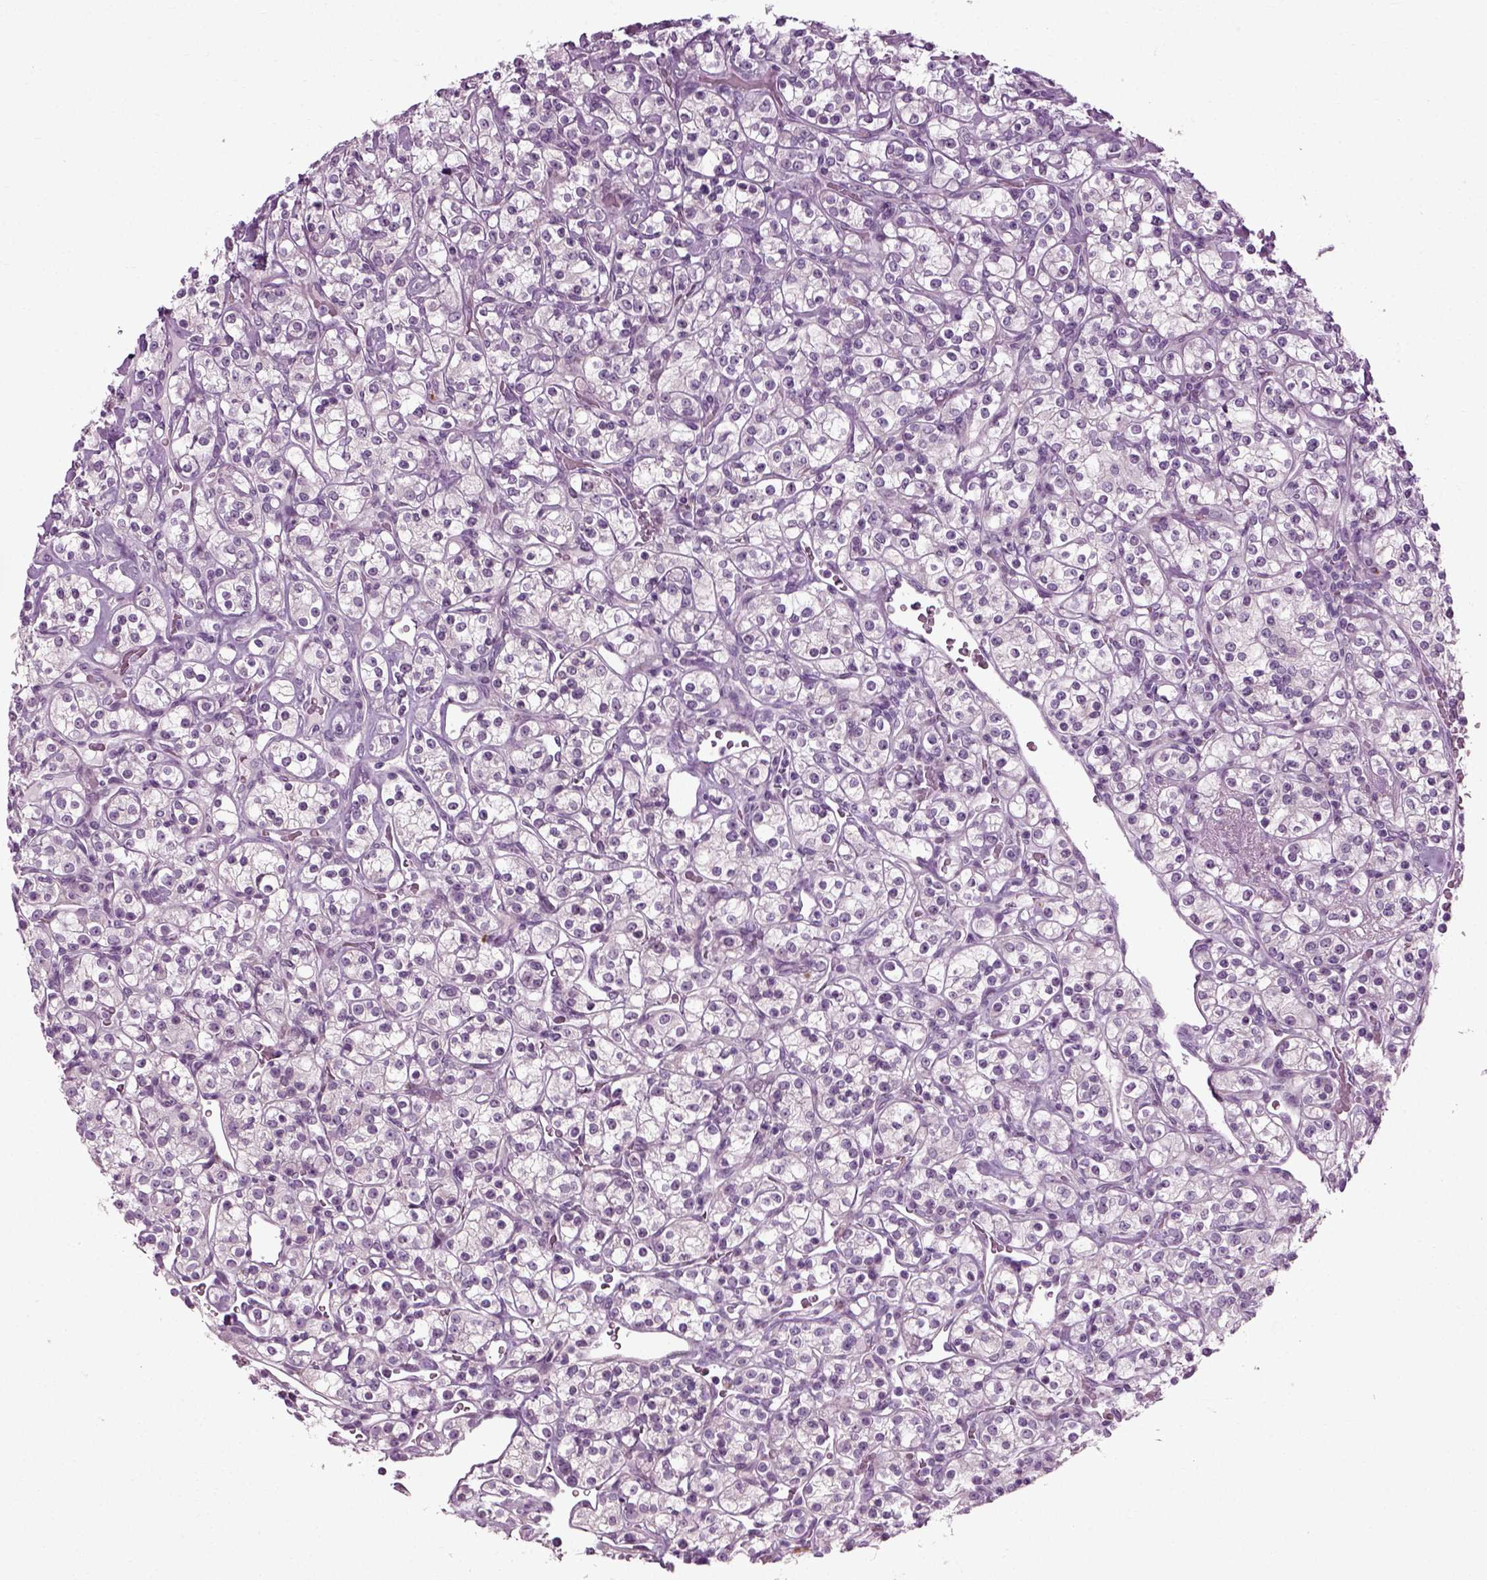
{"staining": {"intensity": "negative", "quantity": "none", "location": "none"}, "tissue": "renal cancer", "cell_type": "Tumor cells", "image_type": "cancer", "snomed": [{"axis": "morphology", "description": "Adenocarcinoma, NOS"}, {"axis": "topography", "description": "Kidney"}], "caption": "Renal adenocarcinoma stained for a protein using immunohistochemistry reveals no positivity tumor cells.", "gene": "SCG5", "patient": {"sex": "male", "age": 77}}